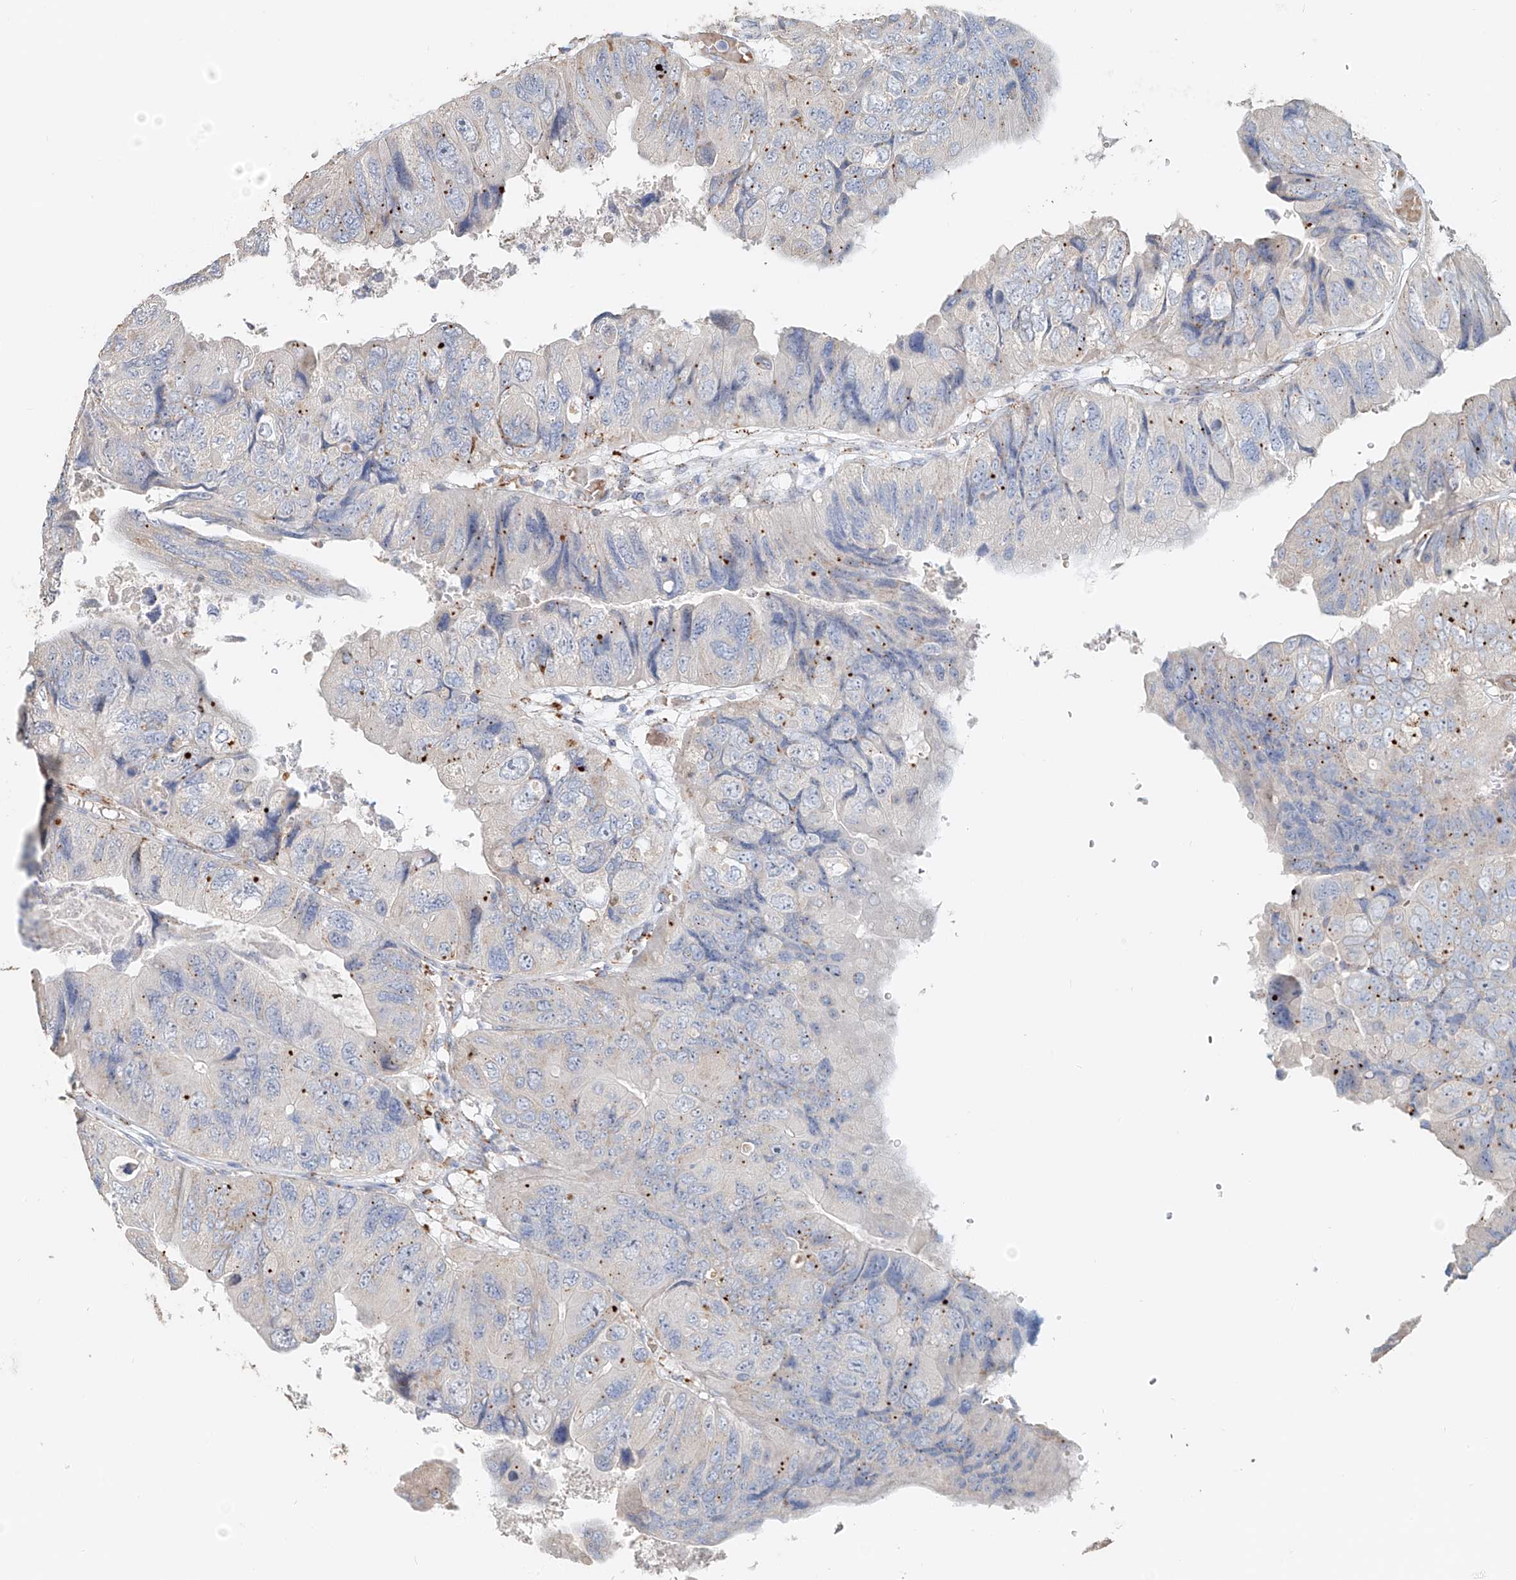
{"staining": {"intensity": "negative", "quantity": "none", "location": "none"}, "tissue": "colorectal cancer", "cell_type": "Tumor cells", "image_type": "cancer", "snomed": [{"axis": "morphology", "description": "Adenocarcinoma, NOS"}, {"axis": "topography", "description": "Rectum"}], "caption": "Immunohistochemical staining of adenocarcinoma (colorectal) displays no significant positivity in tumor cells.", "gene": "TRIM47", "patient": {"sex": "male", "age": 63}}